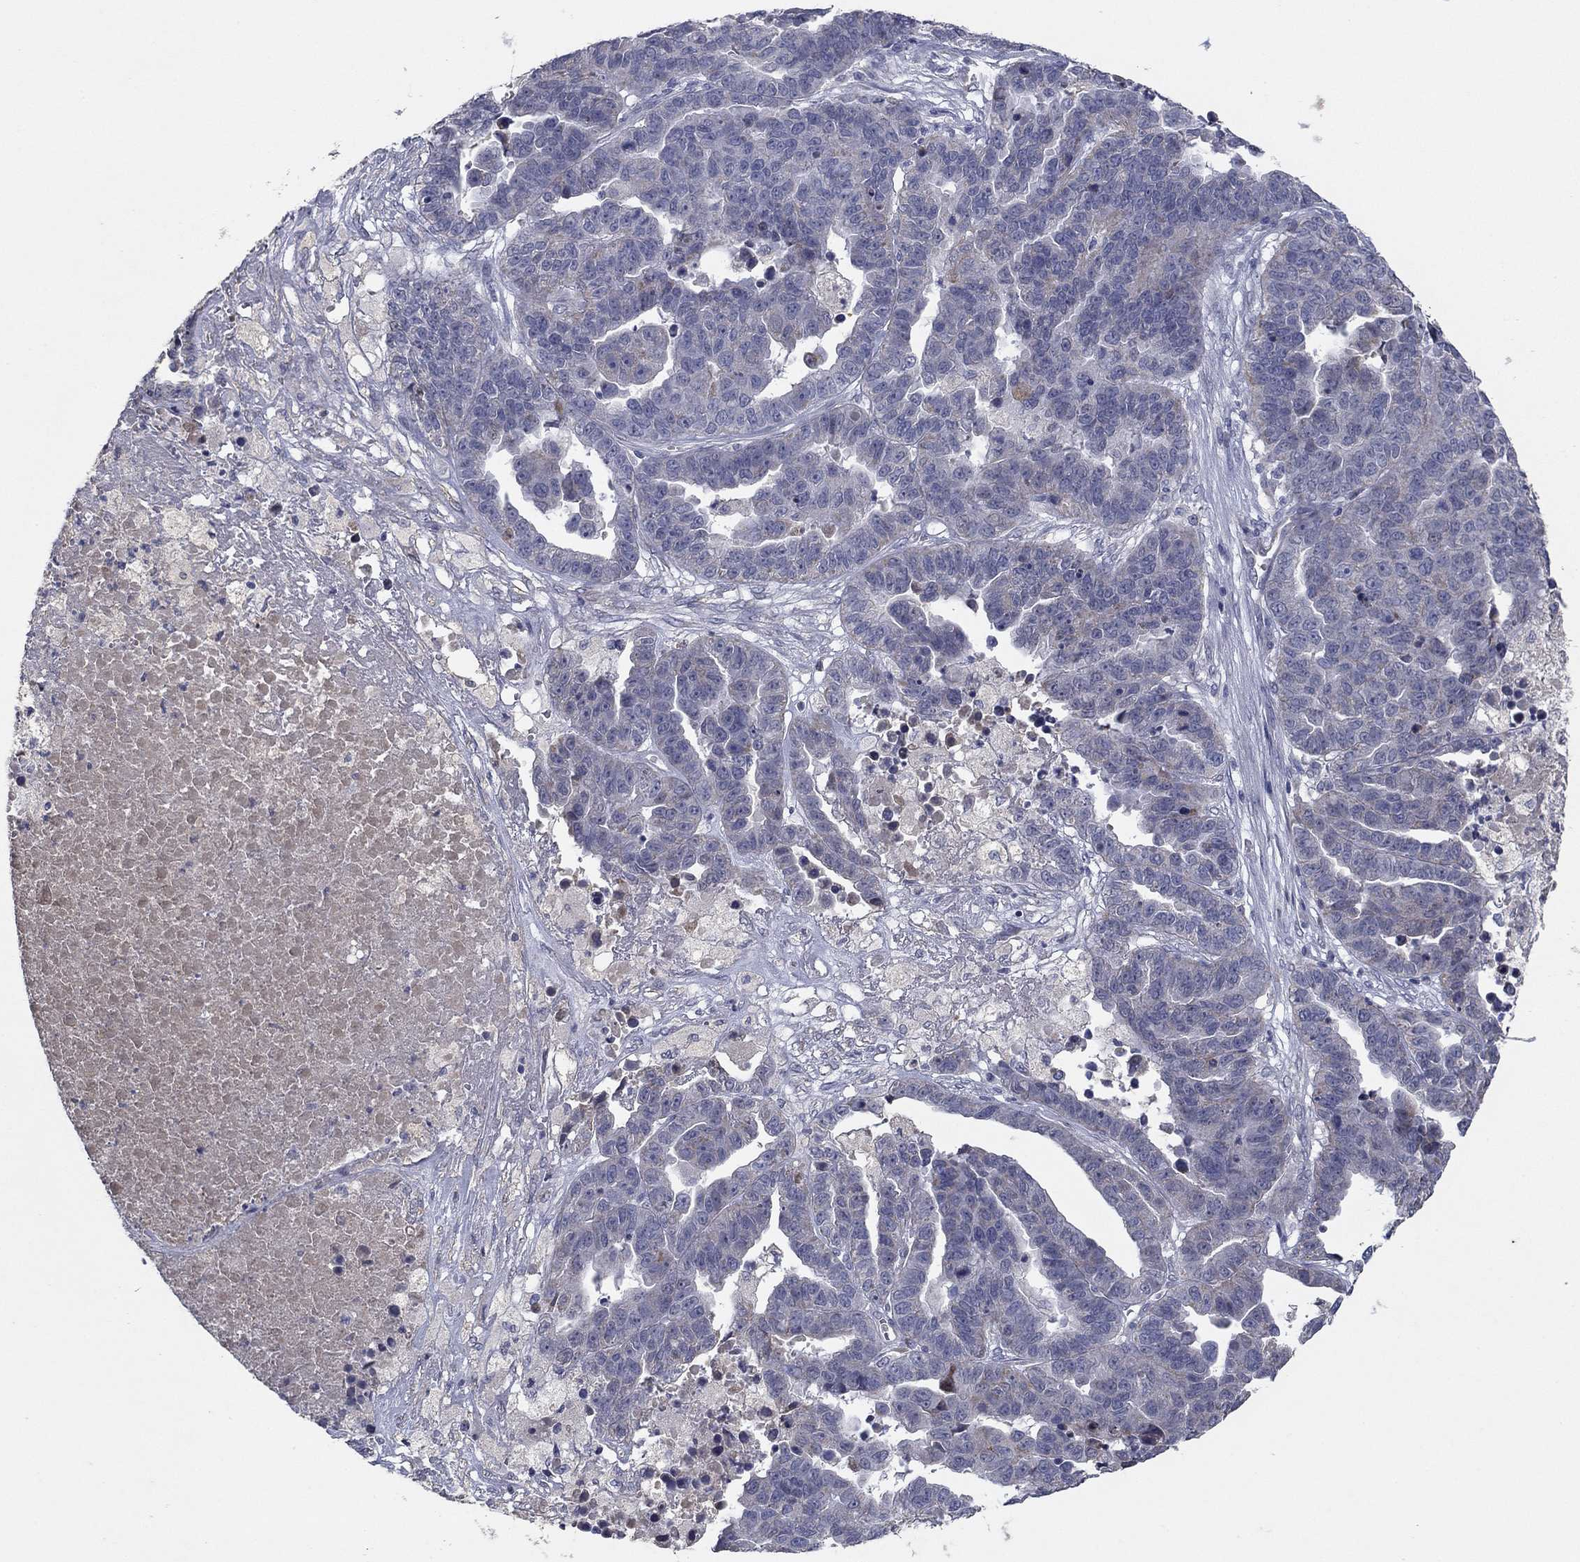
{"staining": {"intensity": "negative", "quantity": "none", "location": "none"}, "tissue": "ovarian cancer", "cell_type": "Tumor cells", "image_type": "cancer", "snomed": [{"axis": "morphology", "description": "Cystadenocarcinoma, serous, NOS"}, {"axis": "topography", "description": "Ovary"}], "caption": "Tumor cells are negative for brown protein staining in ovarian cancer.", "gene": "PTGDS", "patient": {"sex": "female", "age": 87}}